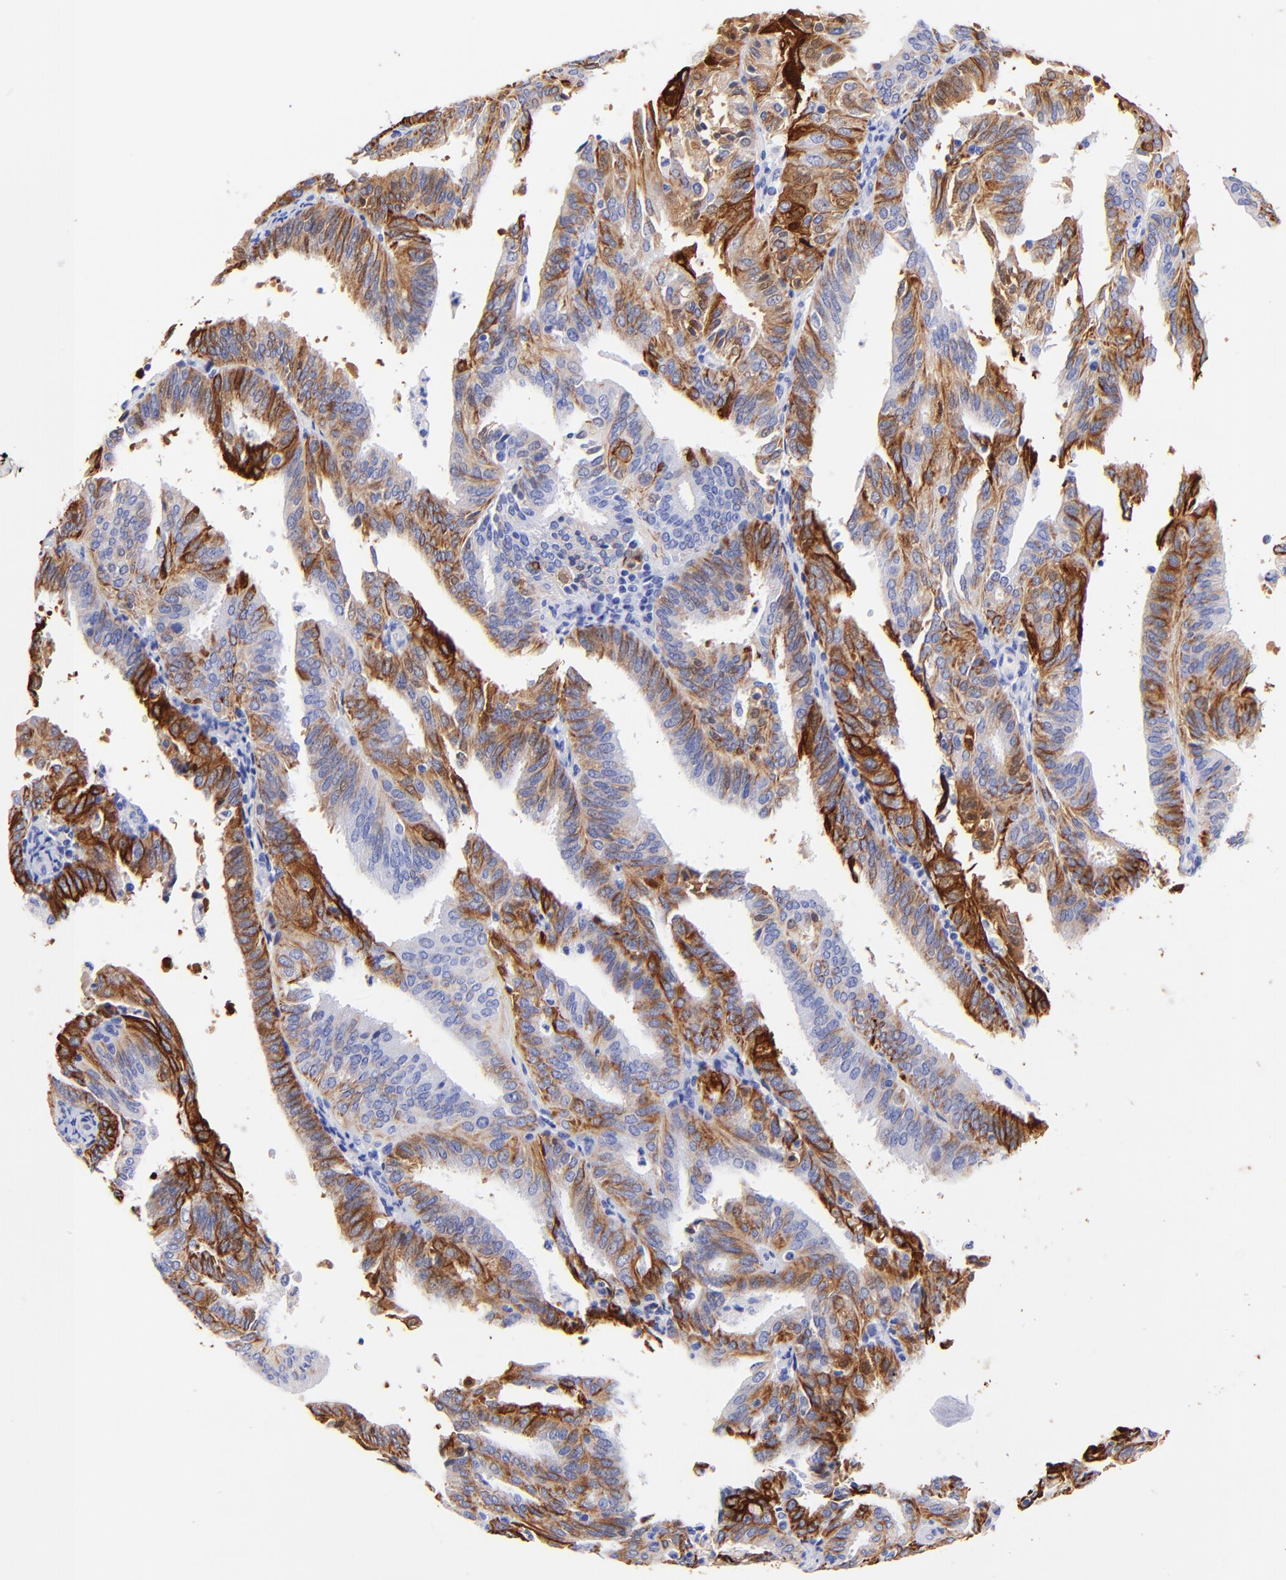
{"staining": {"intensity": "strong", "quantity": ">75%", "location": "cytoplasmic/membranous"}, "tissue": "endometrial cancer", "cell_type": "Tumor cells", "image_type": "cancer", "snomed": [{"axis": "morphology", "description": "Adenocarcinoma, NOS"}, {"axis": "topography", "description": "Endometrium"}], "caption": "Protein staining displays strong cytoplasmic/membranous staining in approximately >75% of tumor cells in adenocarcinoma (endometrial).", "gene": "KRT19", "patient": {"sex": "female", "age": 59}}